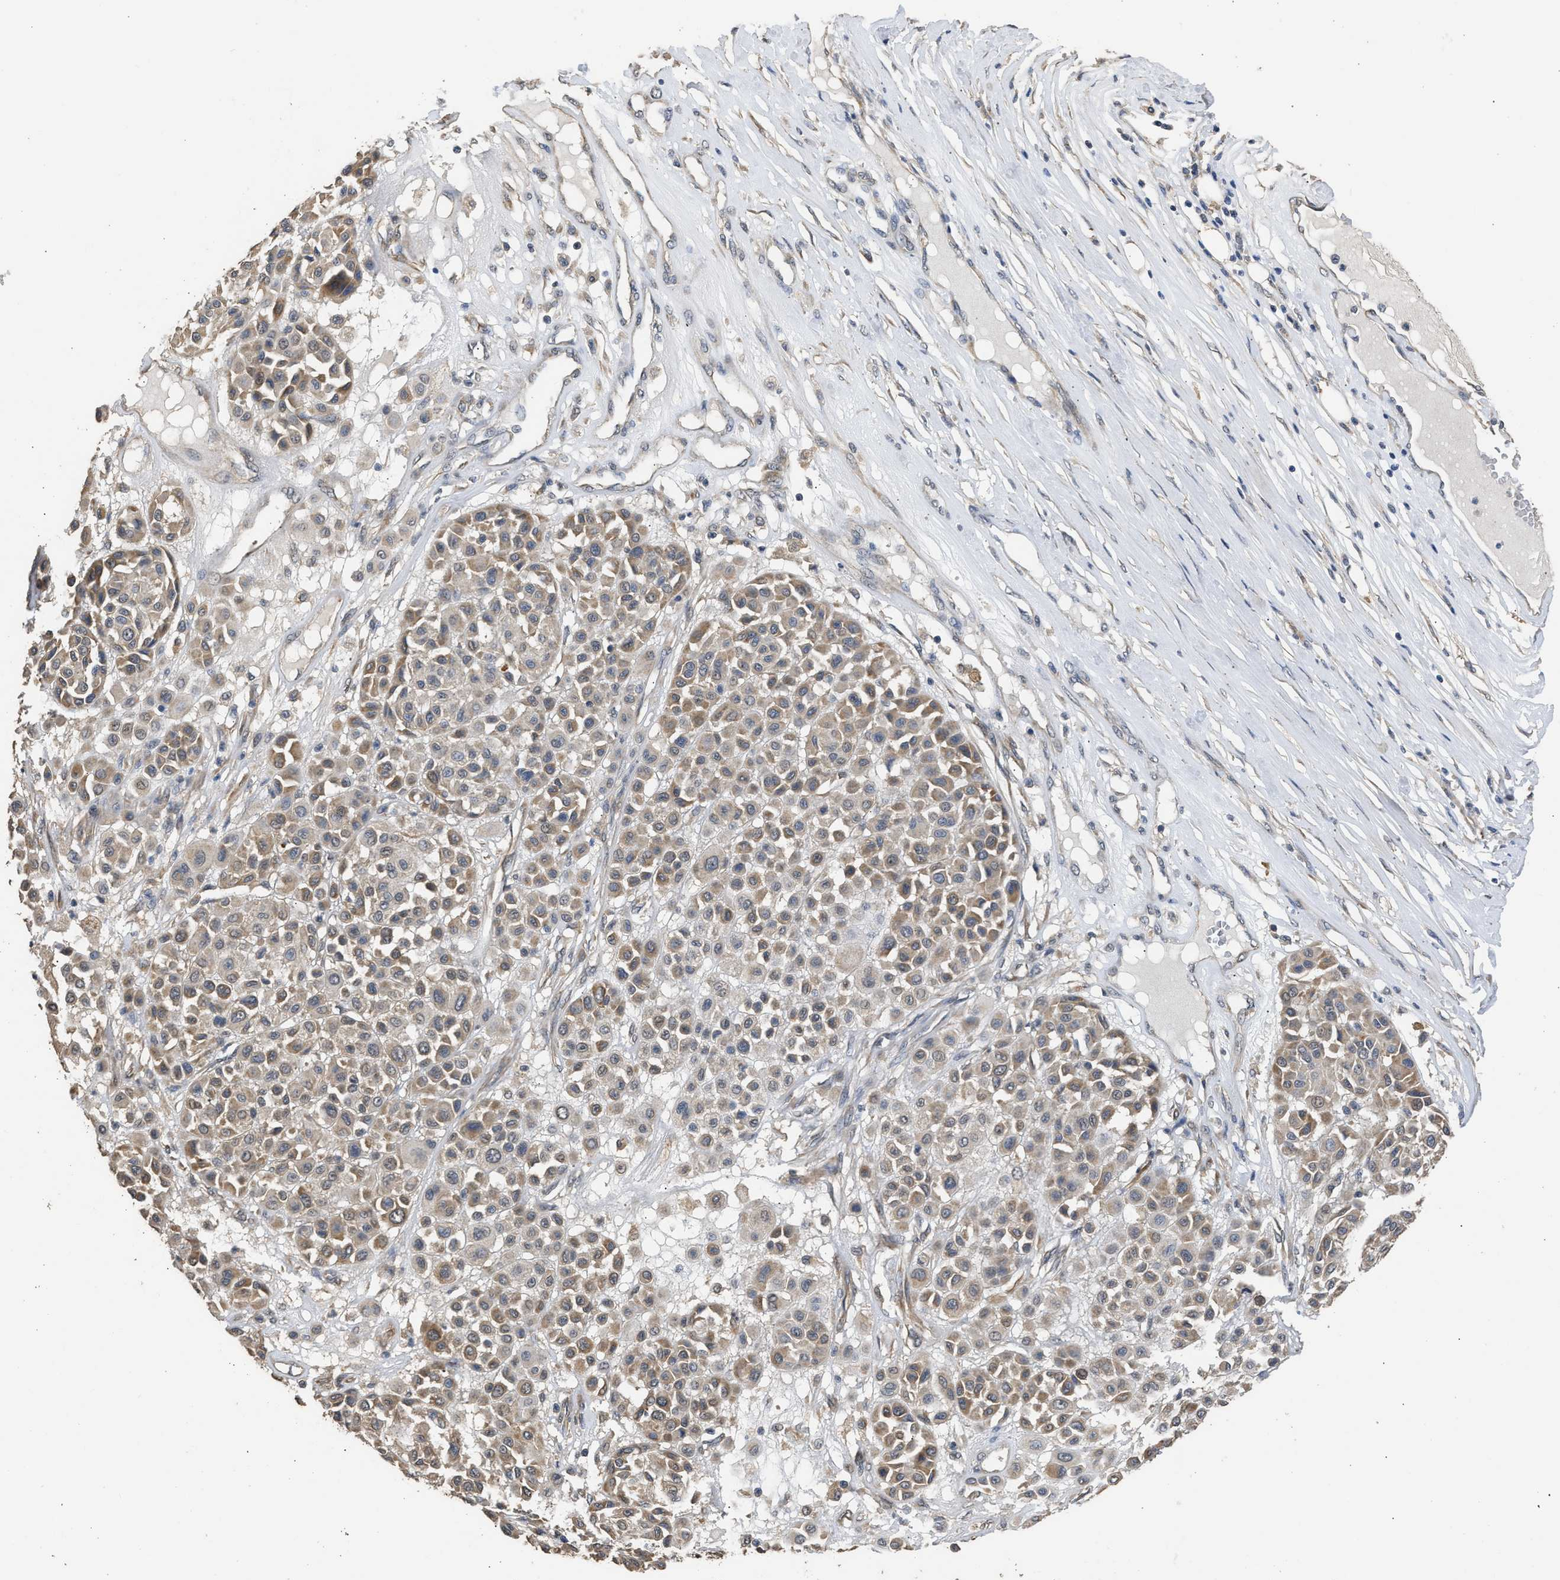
{"staining": {"intensity": "moderate", "quantity": "25%-75%", "location": "cytoplasmic/membranous"}, "tissue": "melanoma", "cell_type": "Tumor cells", "image_type": "cancer", "snomed": [{"axis": "morphology", "description": "Malignant melanoma, Metastatic site"}, {"axis": "topography", "description": "Soft tissue"}], "caption": "There is medium levels of moderate cytoplasmic/membranous positivity in tumor cells of melanoma, as demonstrated by immunohistochemical staining (brown color).", "gene": "SPINT2", "patient": {"sex": "male", "age": 41}}